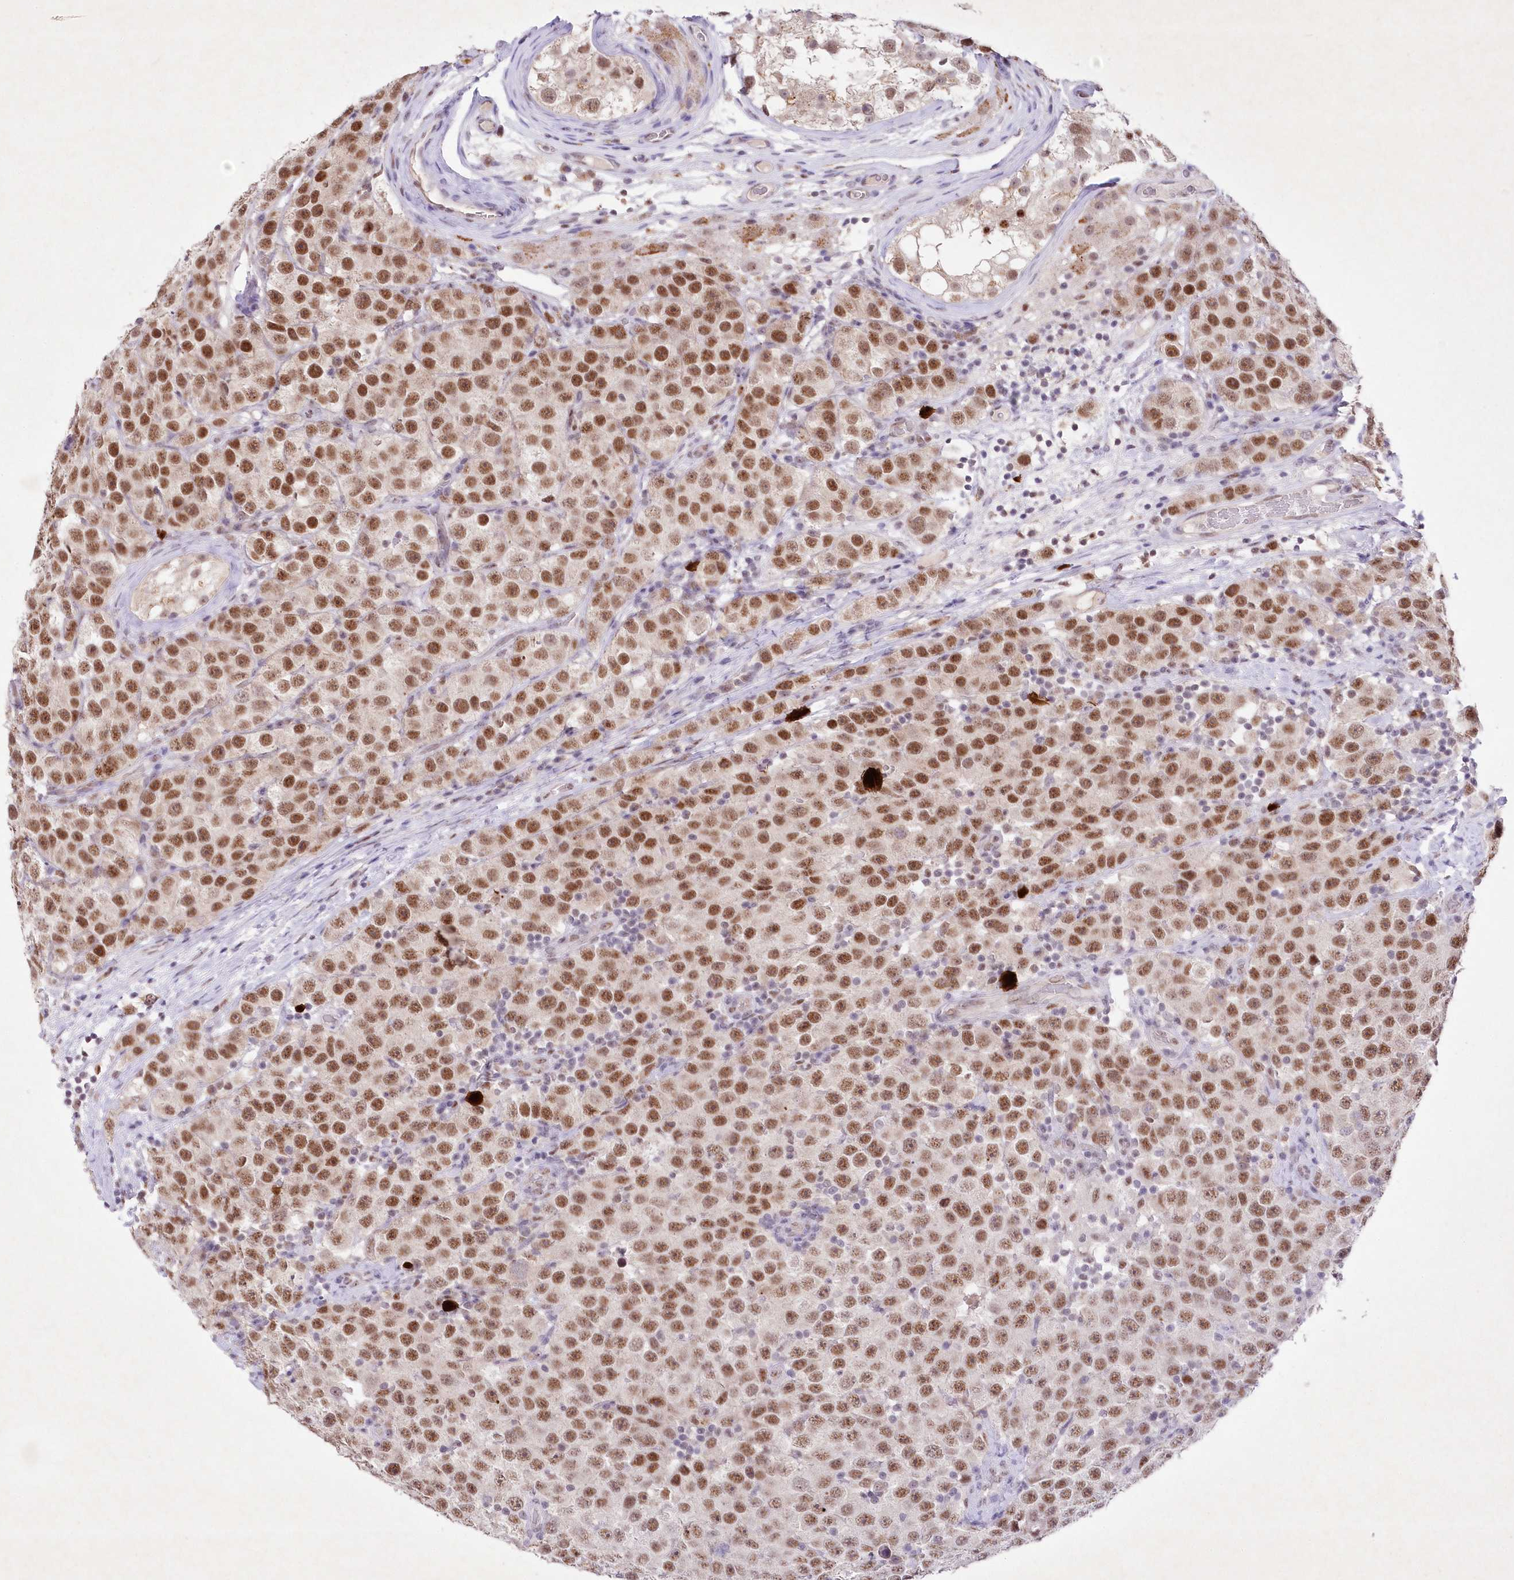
{"staining": {"intensity": "strong", "quantity": "25%-75%", "location": "nuclear"}, "tissue": "testis cancer", "cell_type": "Tumor cells", "image_type": "cancer", "snomed": [{"axis": "morphology", "description": "Seminoma, NOS"}, {"axis": "topography", "description": "Testis"}], "caption": "Seminoma (testis) stained with a protein marker demonstrates strong staining in tumor cells.", "gene": "RBM27", "patient": {"sex": "male", "age": 28}}